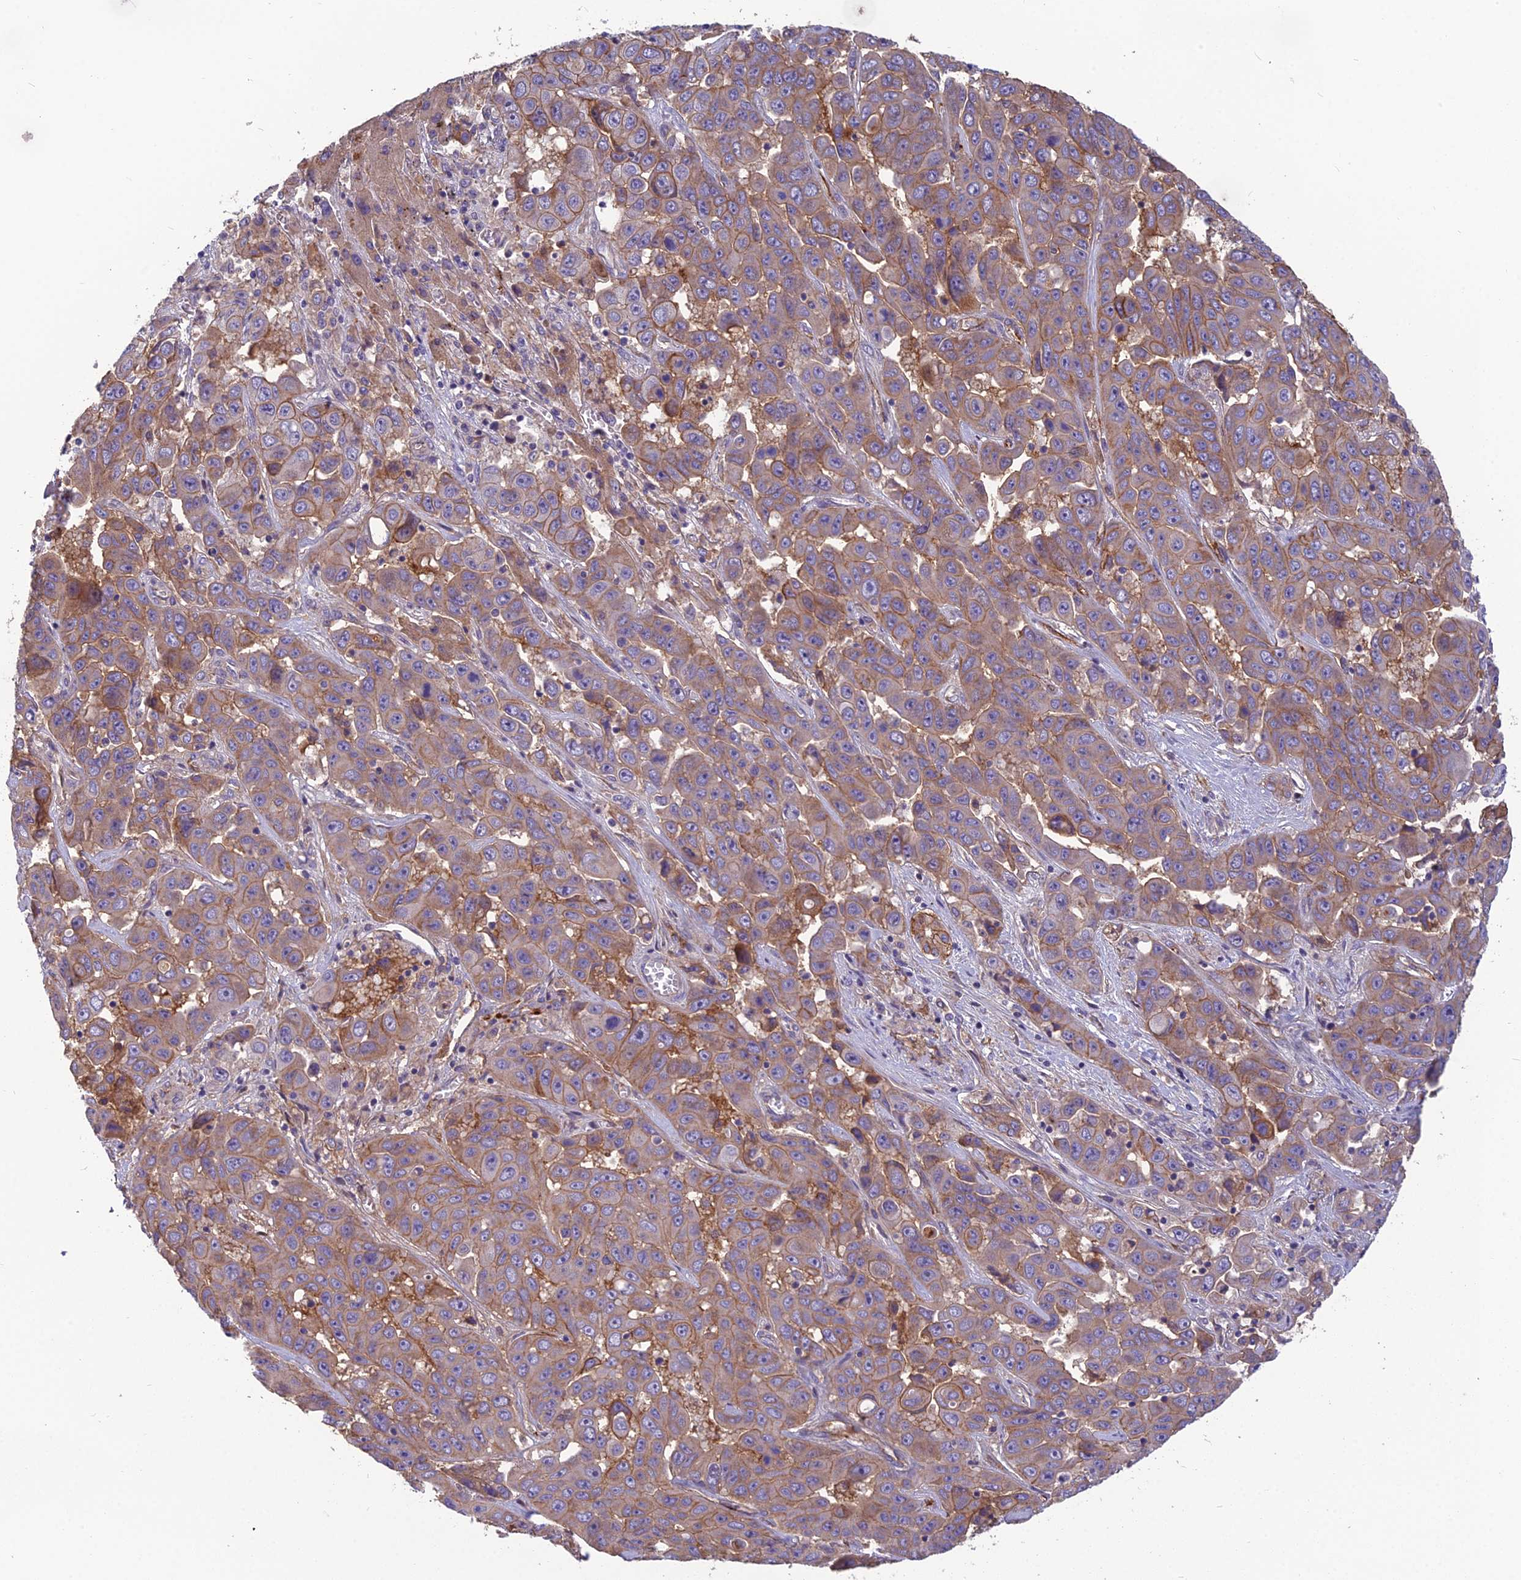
{"staining": {"intensity": "moderate", "quantity": ">75%", "location": "cytoplasmic/membranous"}, "tissue": "liver cancer", "cell_type": "Tumor cells", "image_type": "cancer", "snomed": [{"axis": "morphology", "description": "Cholangiocarcinoma"}, {"axis": "topography", "description": "Liver"}], "caption": "Immunohistochemical staining of cholangiocarcinoma (liver) reveals medium levels of moderate cytoplasmic/membranous positivity in approximately >75% of tumor cells. The protein is stained brown, and the nuclei are stained in blue (DAB IHC with brightfield microscopy, high magnification).", "gene": "TSPAN15", "patient": {"sex": "female", "age": 52}}